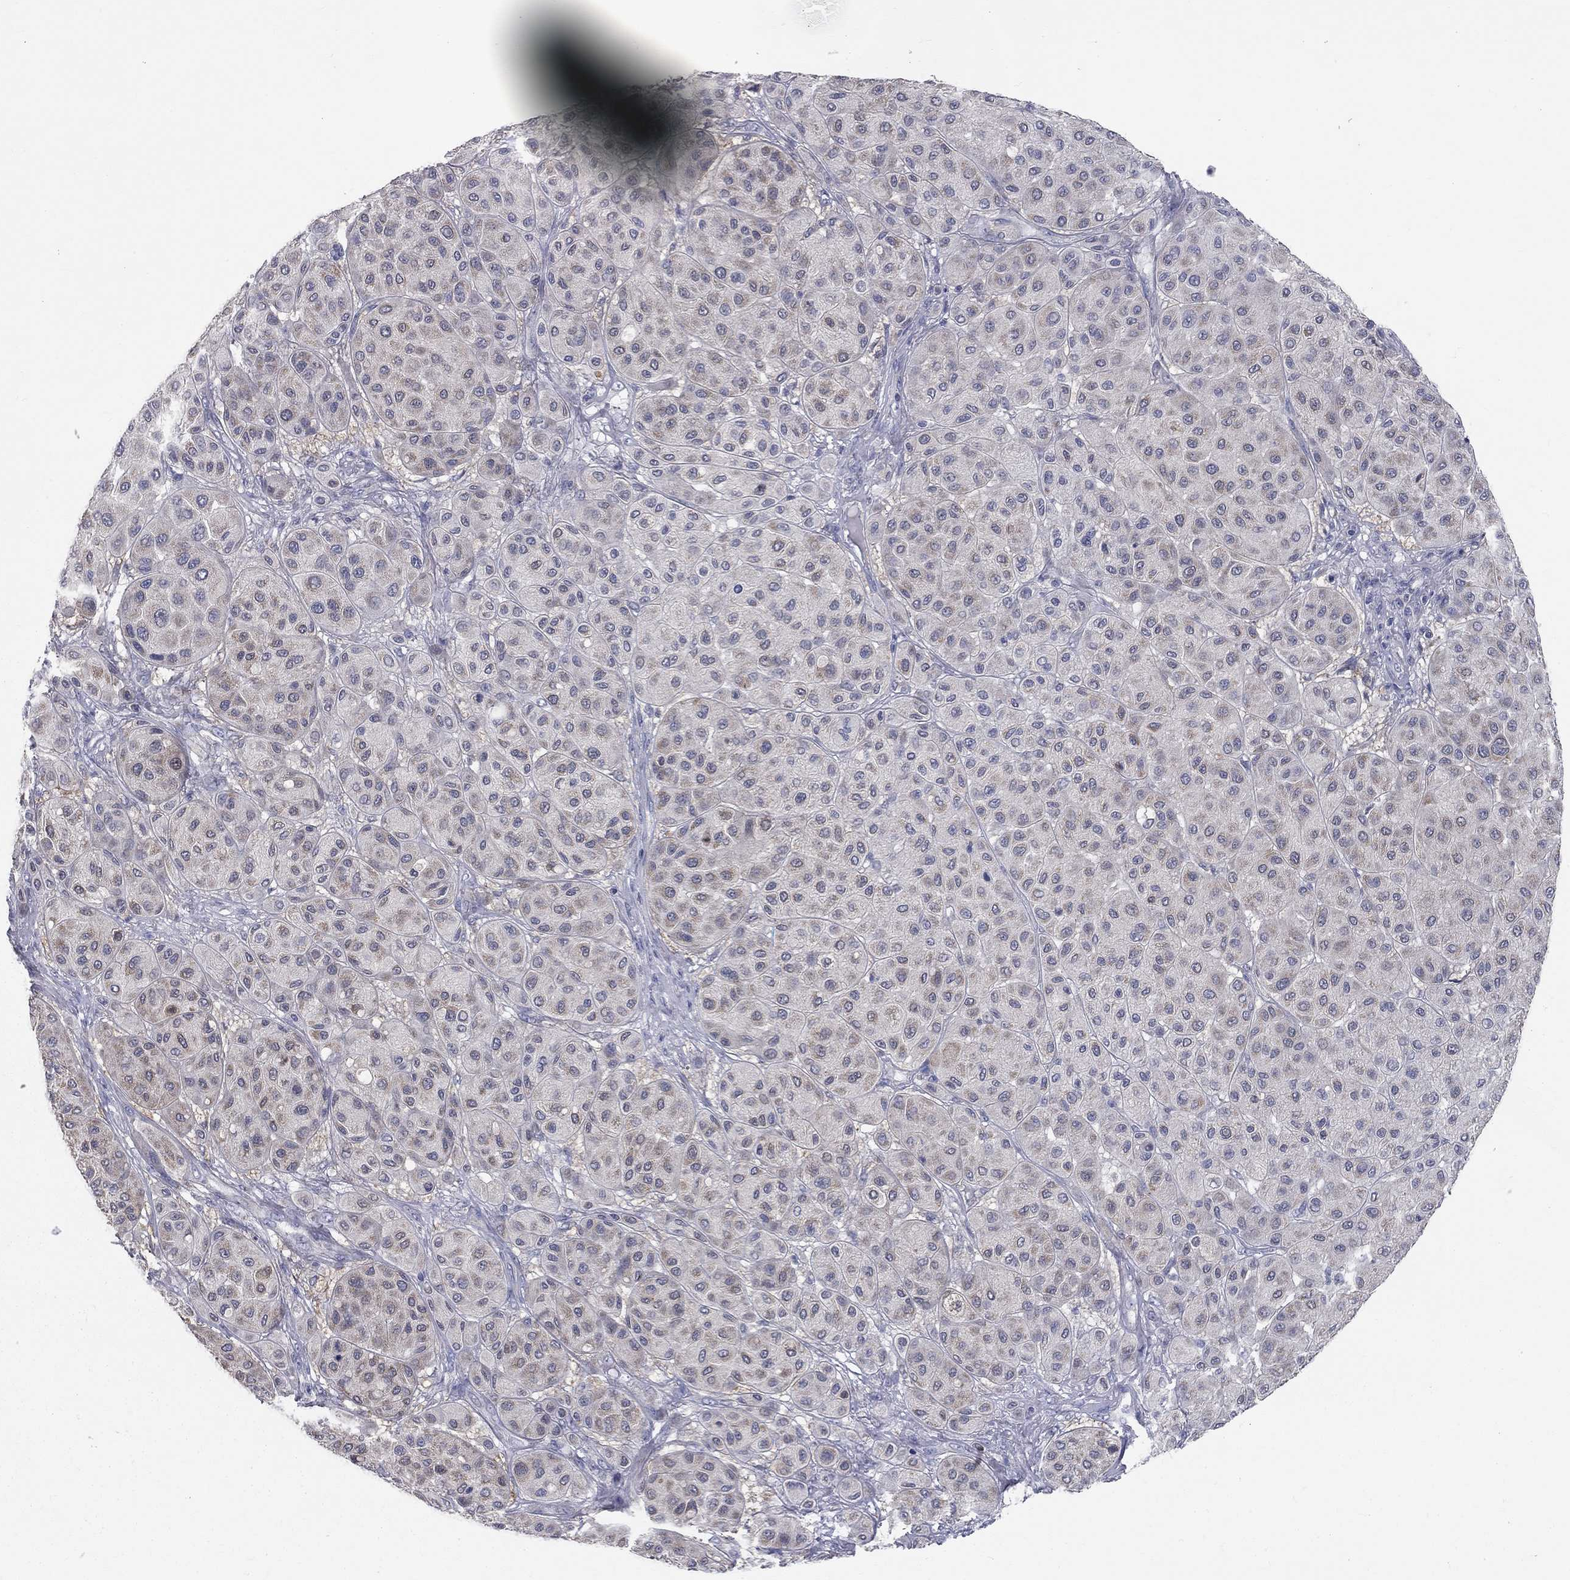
{"staining": {"intensity": "moderate", "quantity": "<25%", "location": "cytoplasmic/membranous"}, "tissue": "melanoma", "cell_type": "Tumor cells", "image_type": "cancer", "snomed": [{"axis": "morphology", "description": "Malignant melanoma, Metastatic site"}, {"axis": "topography", "description": "Smooth muscle"}], "caption": "Tumor cells show low levels of moderate cytoplasmic/membranous expression in approximately <25% of cells in human melanoma.", "gene": "CFAP161", "patient": {"sex": "male", "age": 41}}